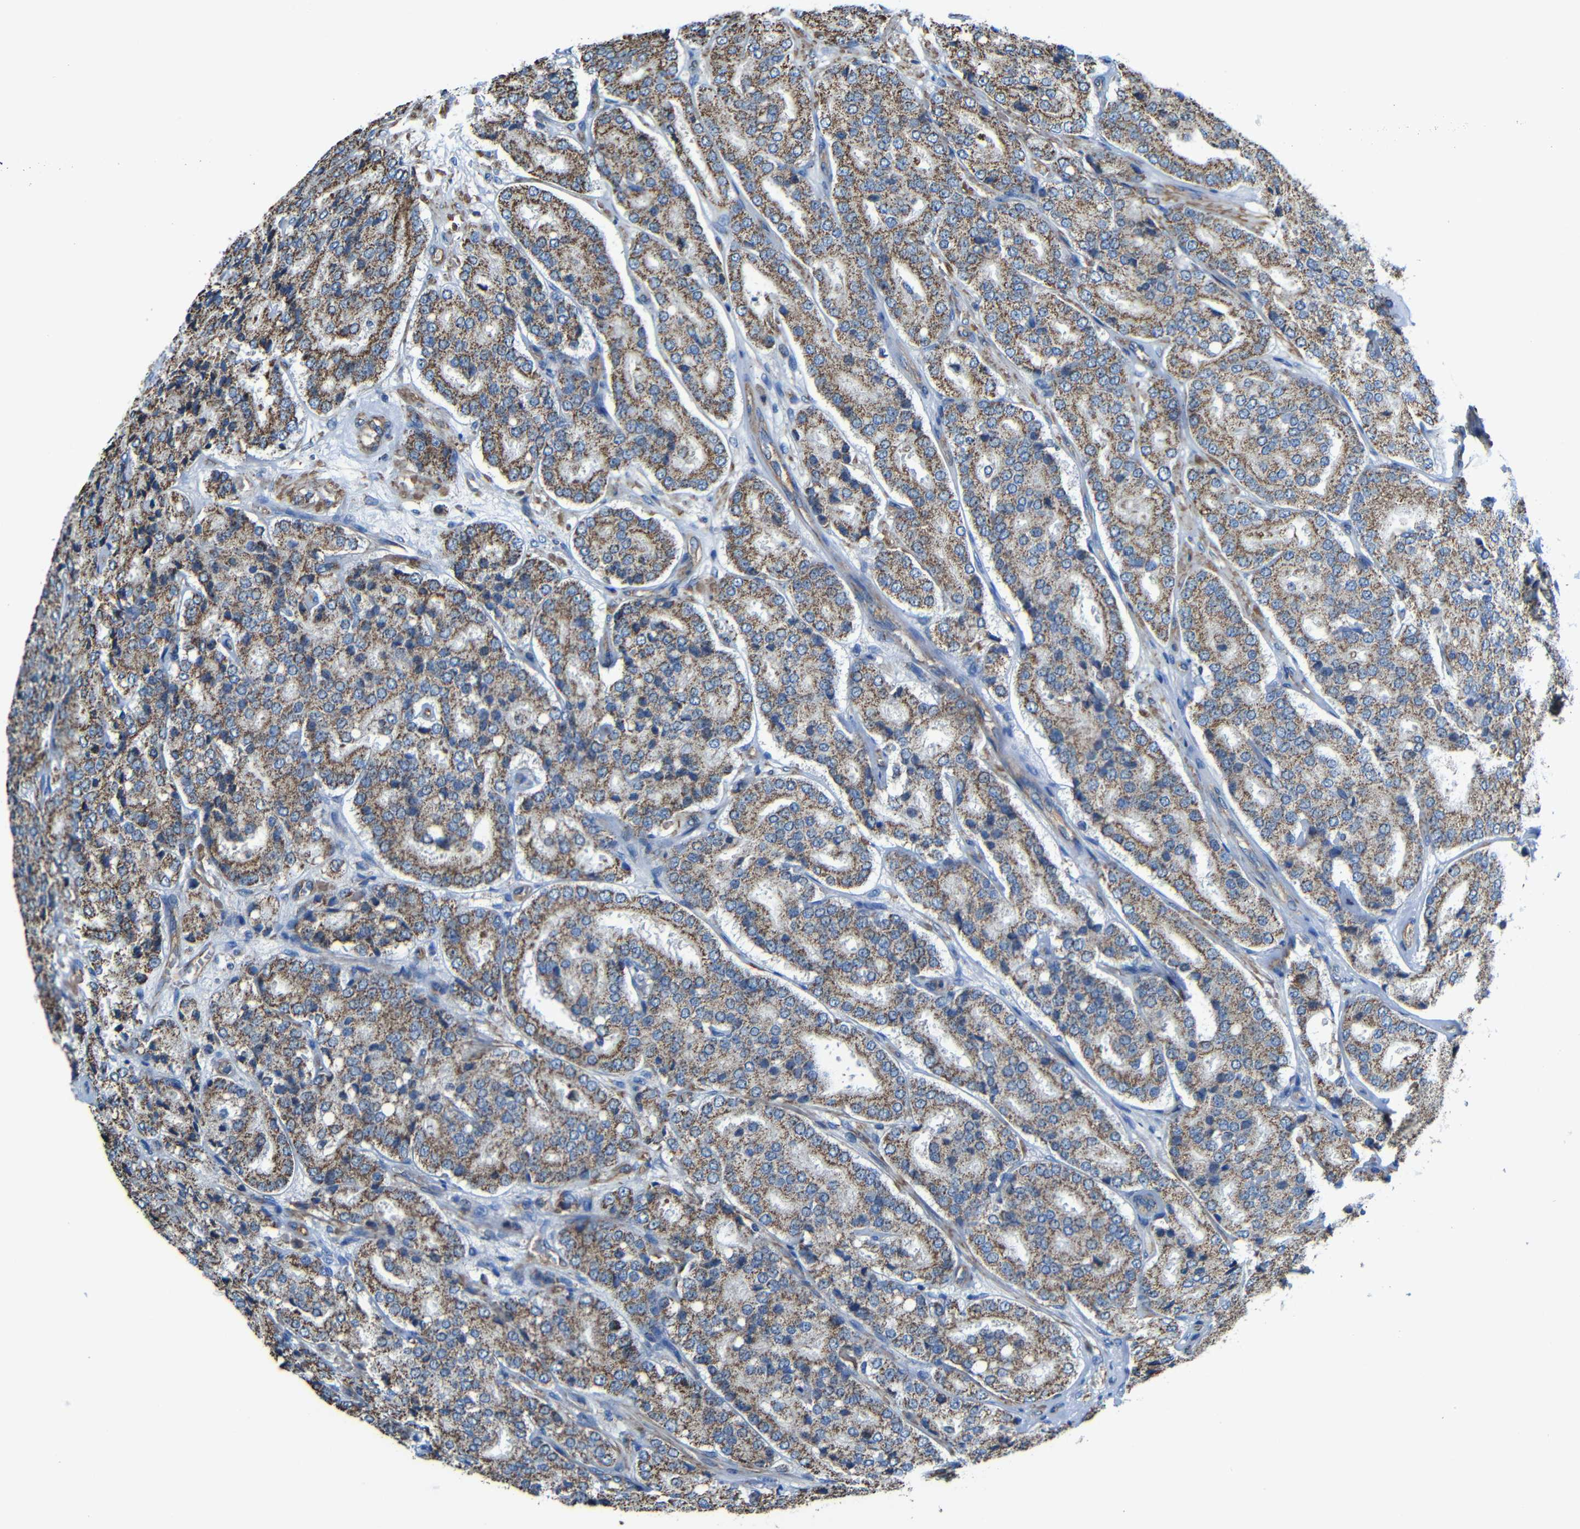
{"staining": {"intensity": "strong", "quantity": ">75%", "location": "cytoplasmic/membranous"}, "tissue": "prostate cancer", "cell_type": "Tumor cells", "image_type": "cancer", "snomed": [{"axis": "morphology", "description": "Adenocarcinoma, High grade"}, {"axis": "topography", "description": "Prostate"}], "caption": "Prostate cancer stained with immunohistochemistry (IHC) demonstrates strong cytoplasmic/membranous expression in about >75% of tumor cells. The staining was performed using DAB (3,3'-diaminobenzidine) to visualize the protein expression in brown, while the nuclei were stained in blue with hematoxylin (Magnification: 20x).", "gene": "INTS6L", "patient": {"sex": "male", "age": 65}}